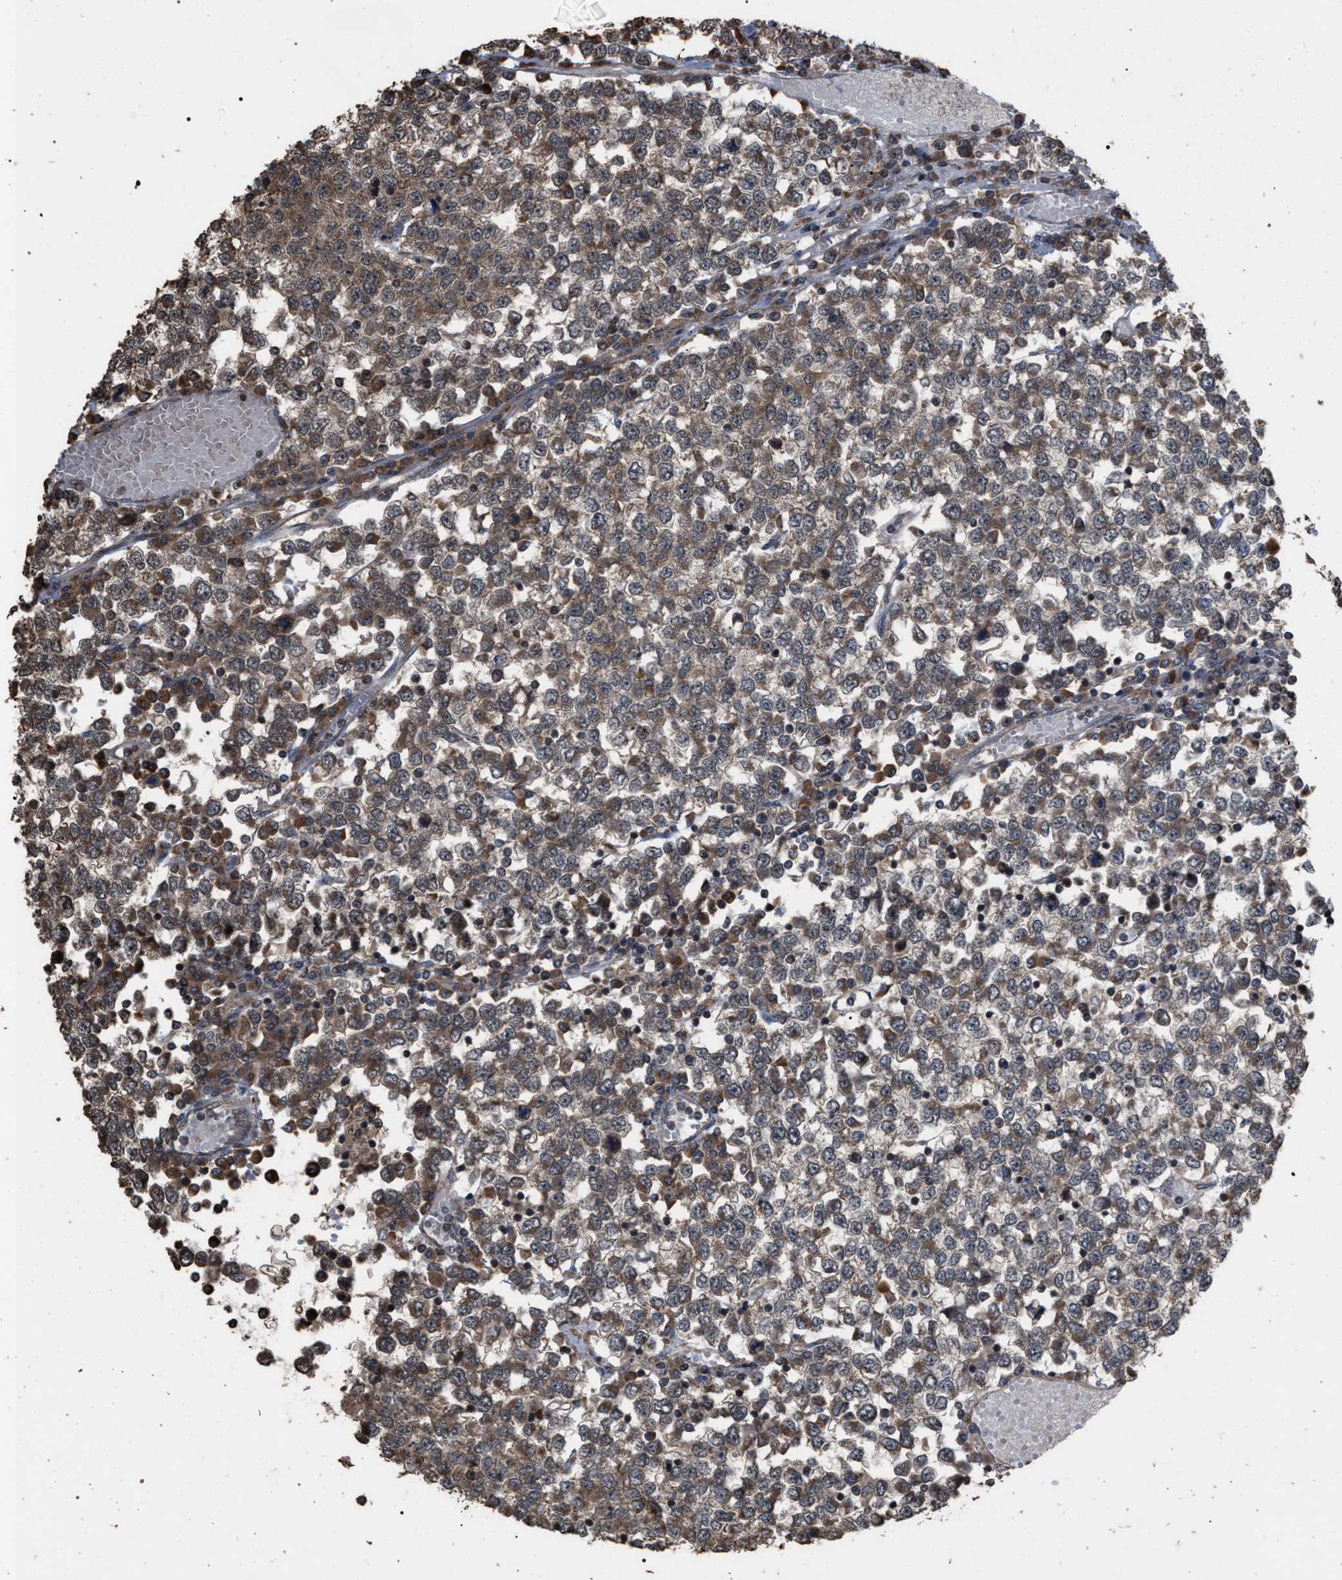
{"staining": {"intensity": "weak", "quantity": ">75%", "location": "cytoplasmic/membranous"}, "tissue": "testis cancer", "cell_type": "Tumor cells", "image_type": "cancer", "snomed": [{"axis": "morphology", "description": "Seminoma, NOS"}, {"axis": "topography", "description": "Testis"}], "caption": "A micrograph showing weak cytoplasmic/membranous staining in approximately >75% of tumor cells in seminoma (testis), as visualized by brown immunohistochemical staining.", "gene": "NAA35", "patient": {"sex": "male", "age": 65}}